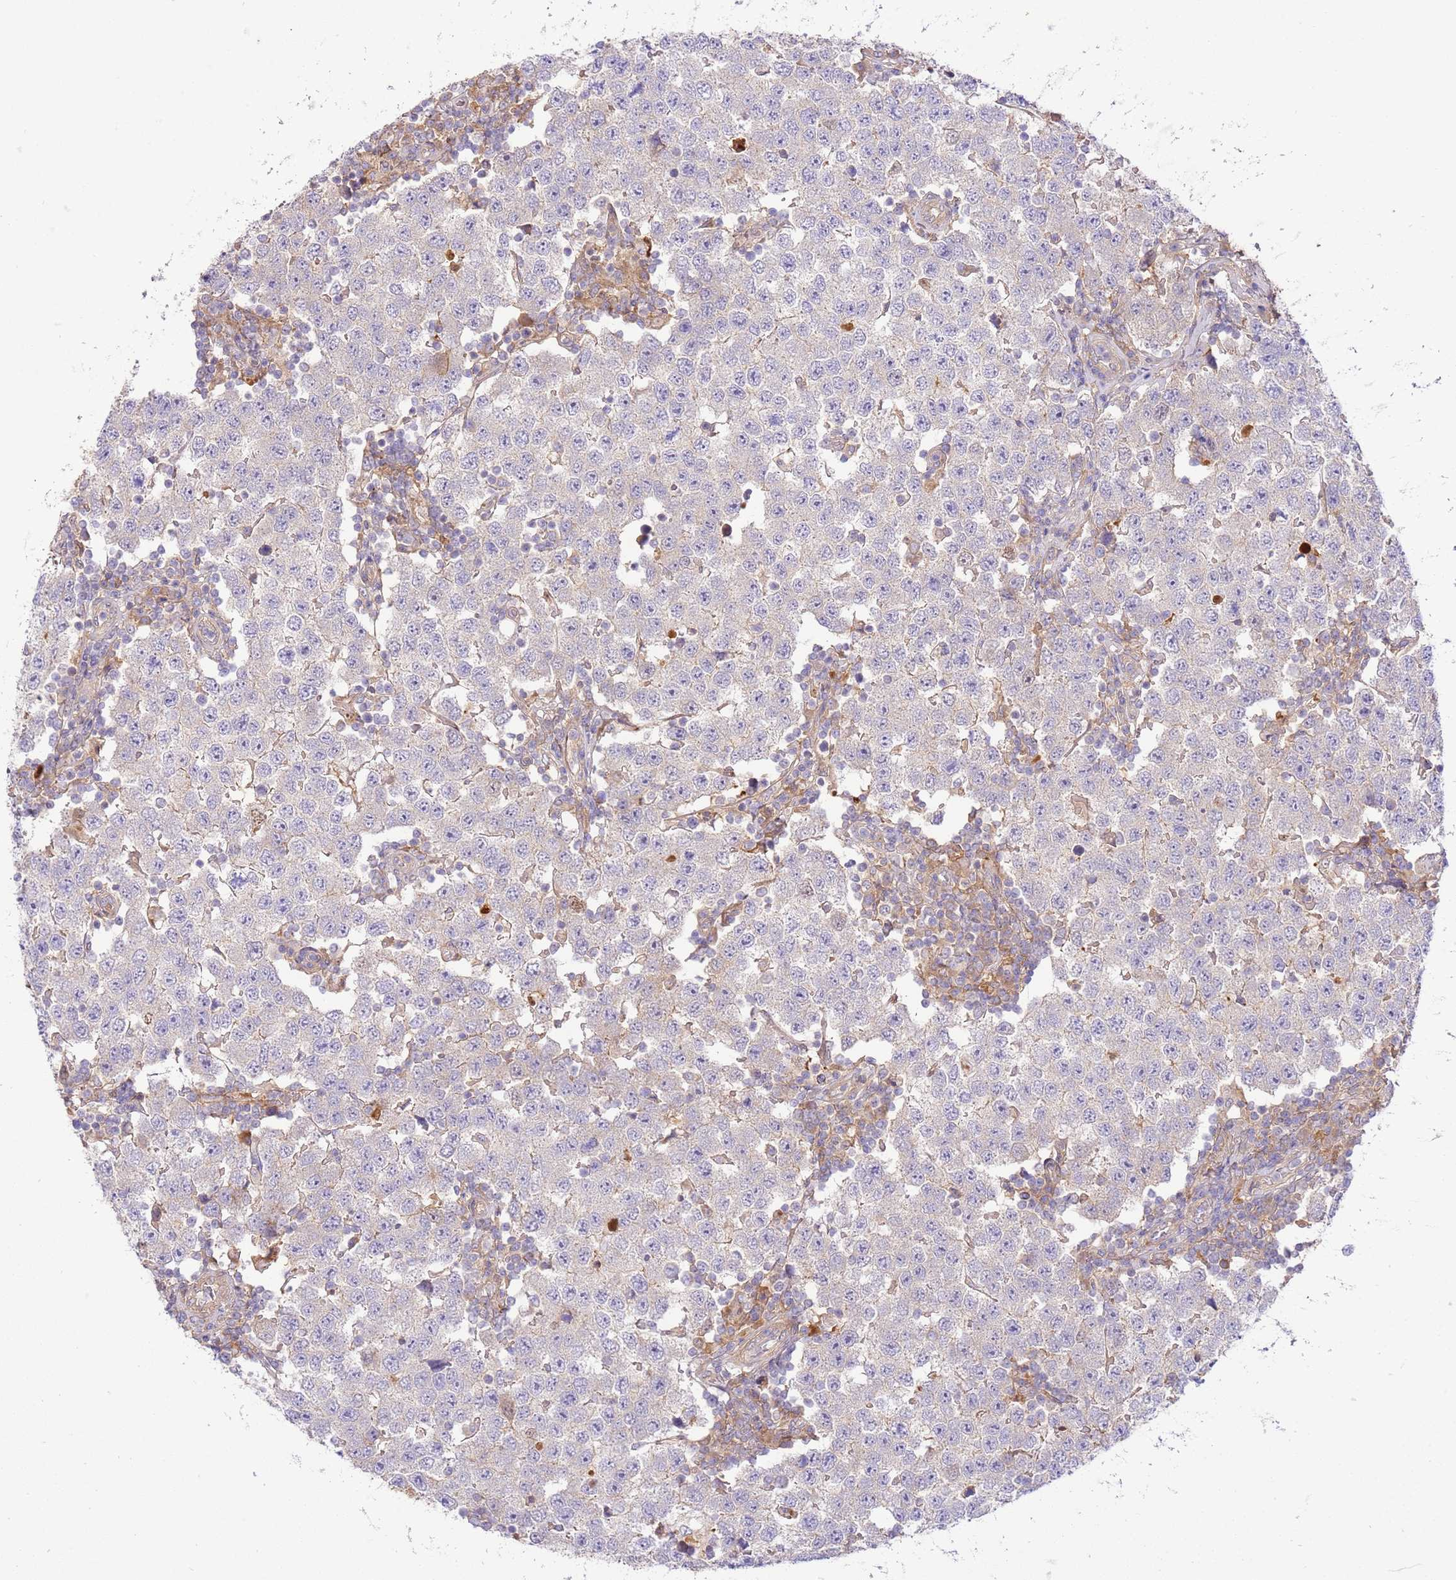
{"staining": {"intensity": "negative", "quantity": "none", "location": "none"}, "tissue": "testis cancer", "cell_type": "Tumor cells", "image_type": "cancer", "snomed": [{"axis": "morphology", "description": "Seminoma, NOS"}, {"axis": "topography", "description": "Testis"}], "caption": "An image of human testis cancer is negative for staining in tumor cells.", "gene": "C8G", "patient": {"sex": "male", "age": 34}}